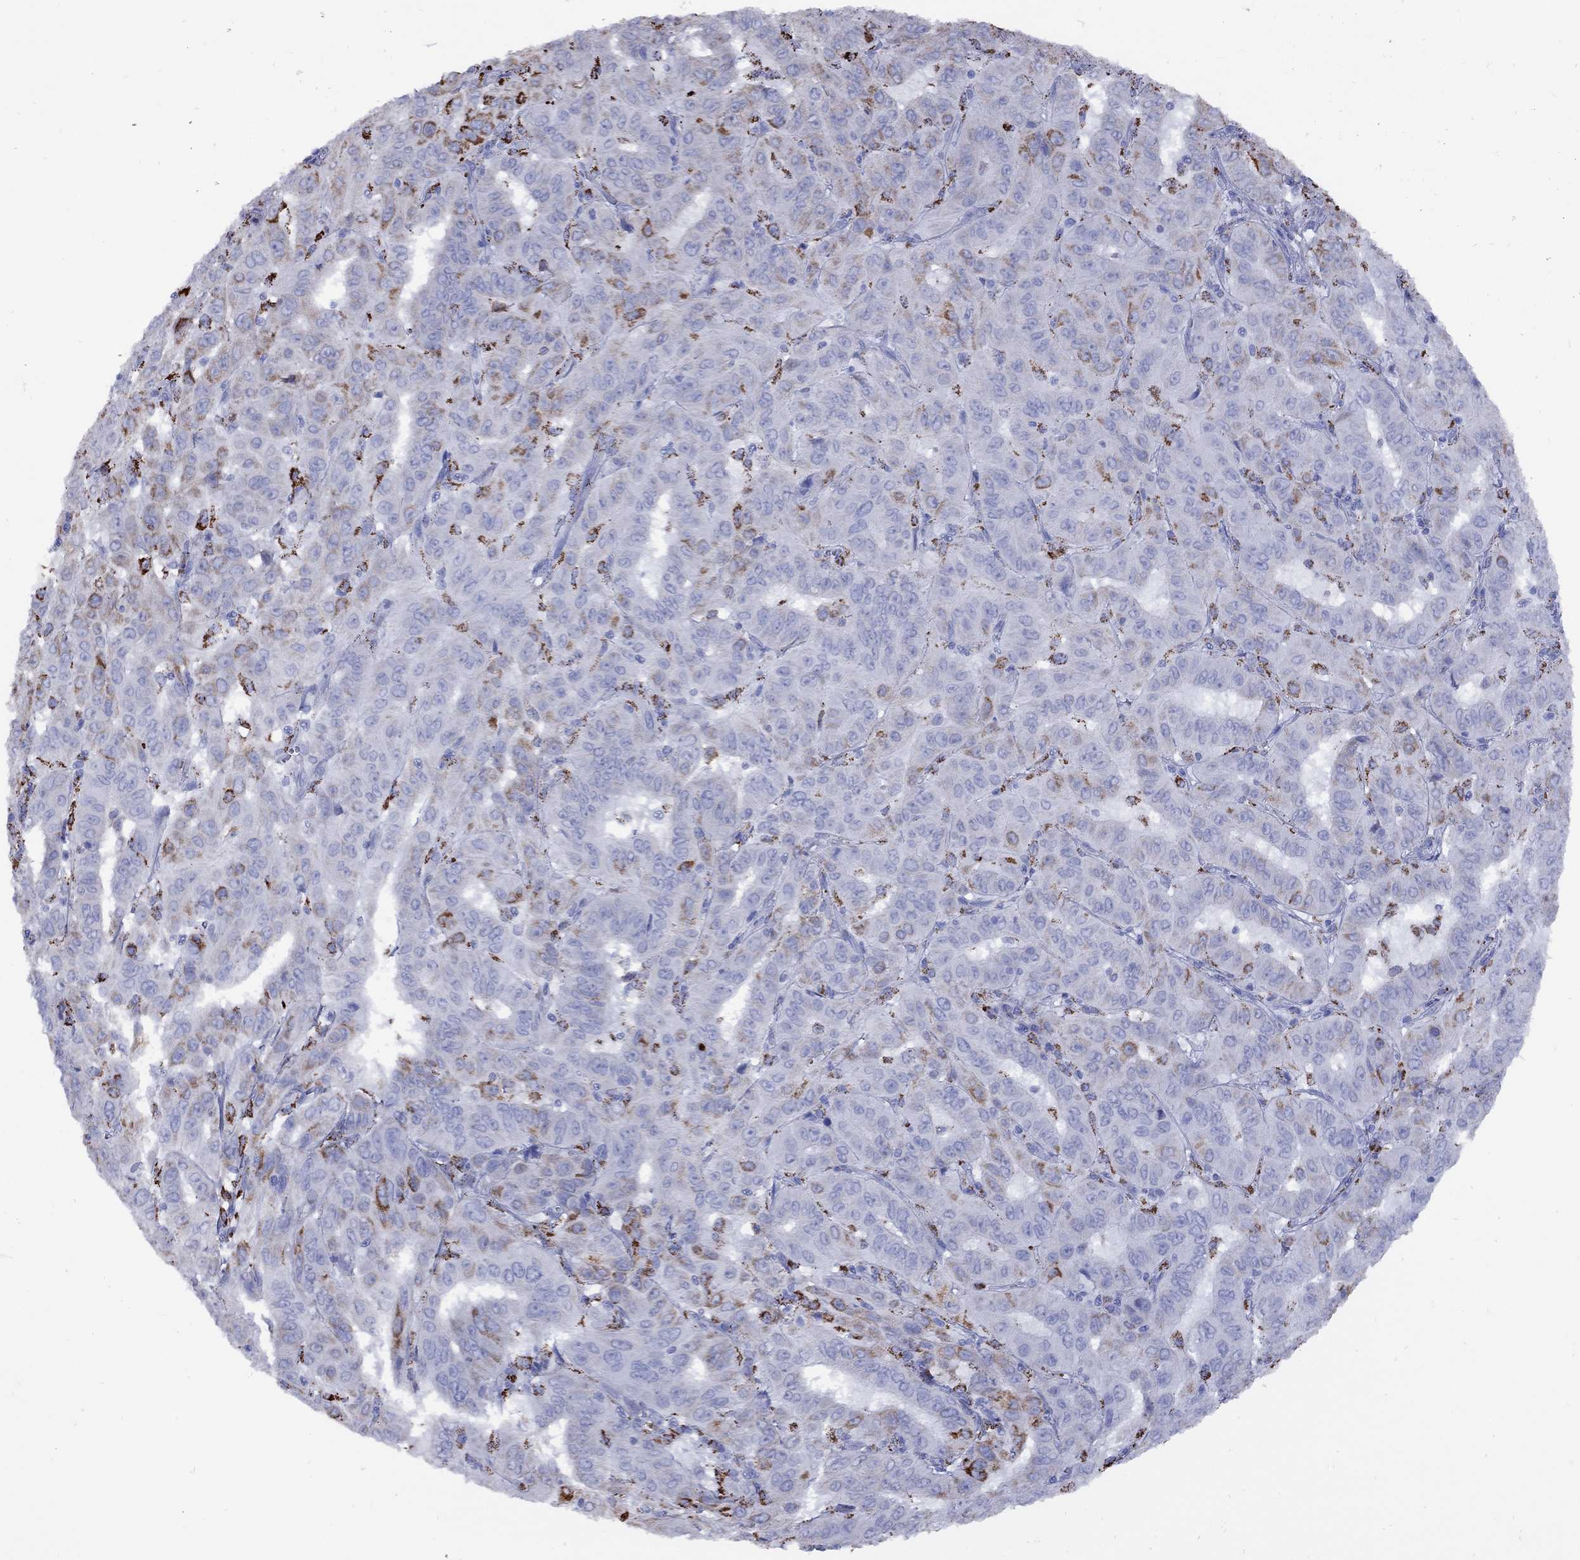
{"staining": {"intensity": "strong", "quantity": "<25%", "location": "cytoplasmic/membranous"}, "tissue": "pancreatic cancer", "cell_type": "Tumor cells", "image_type": "cancer", "snomed": [{"axis": "morphology", "description": "Adenocarcinoma, NOS"}, {"axis": "topography", "description": "Pancreas"}], "caption": "Brown immunohistochemical staining in human adenocarcinoma (pancreatic) displays strong cytoplasmic/membranous positivity in about <25% of tumor cells. Immunohistochemistry stains the protein of interest in brown and the nuclei are stained blue.", "gene": "SESTD1", "patient": {"sex": "male", "age": 63}}